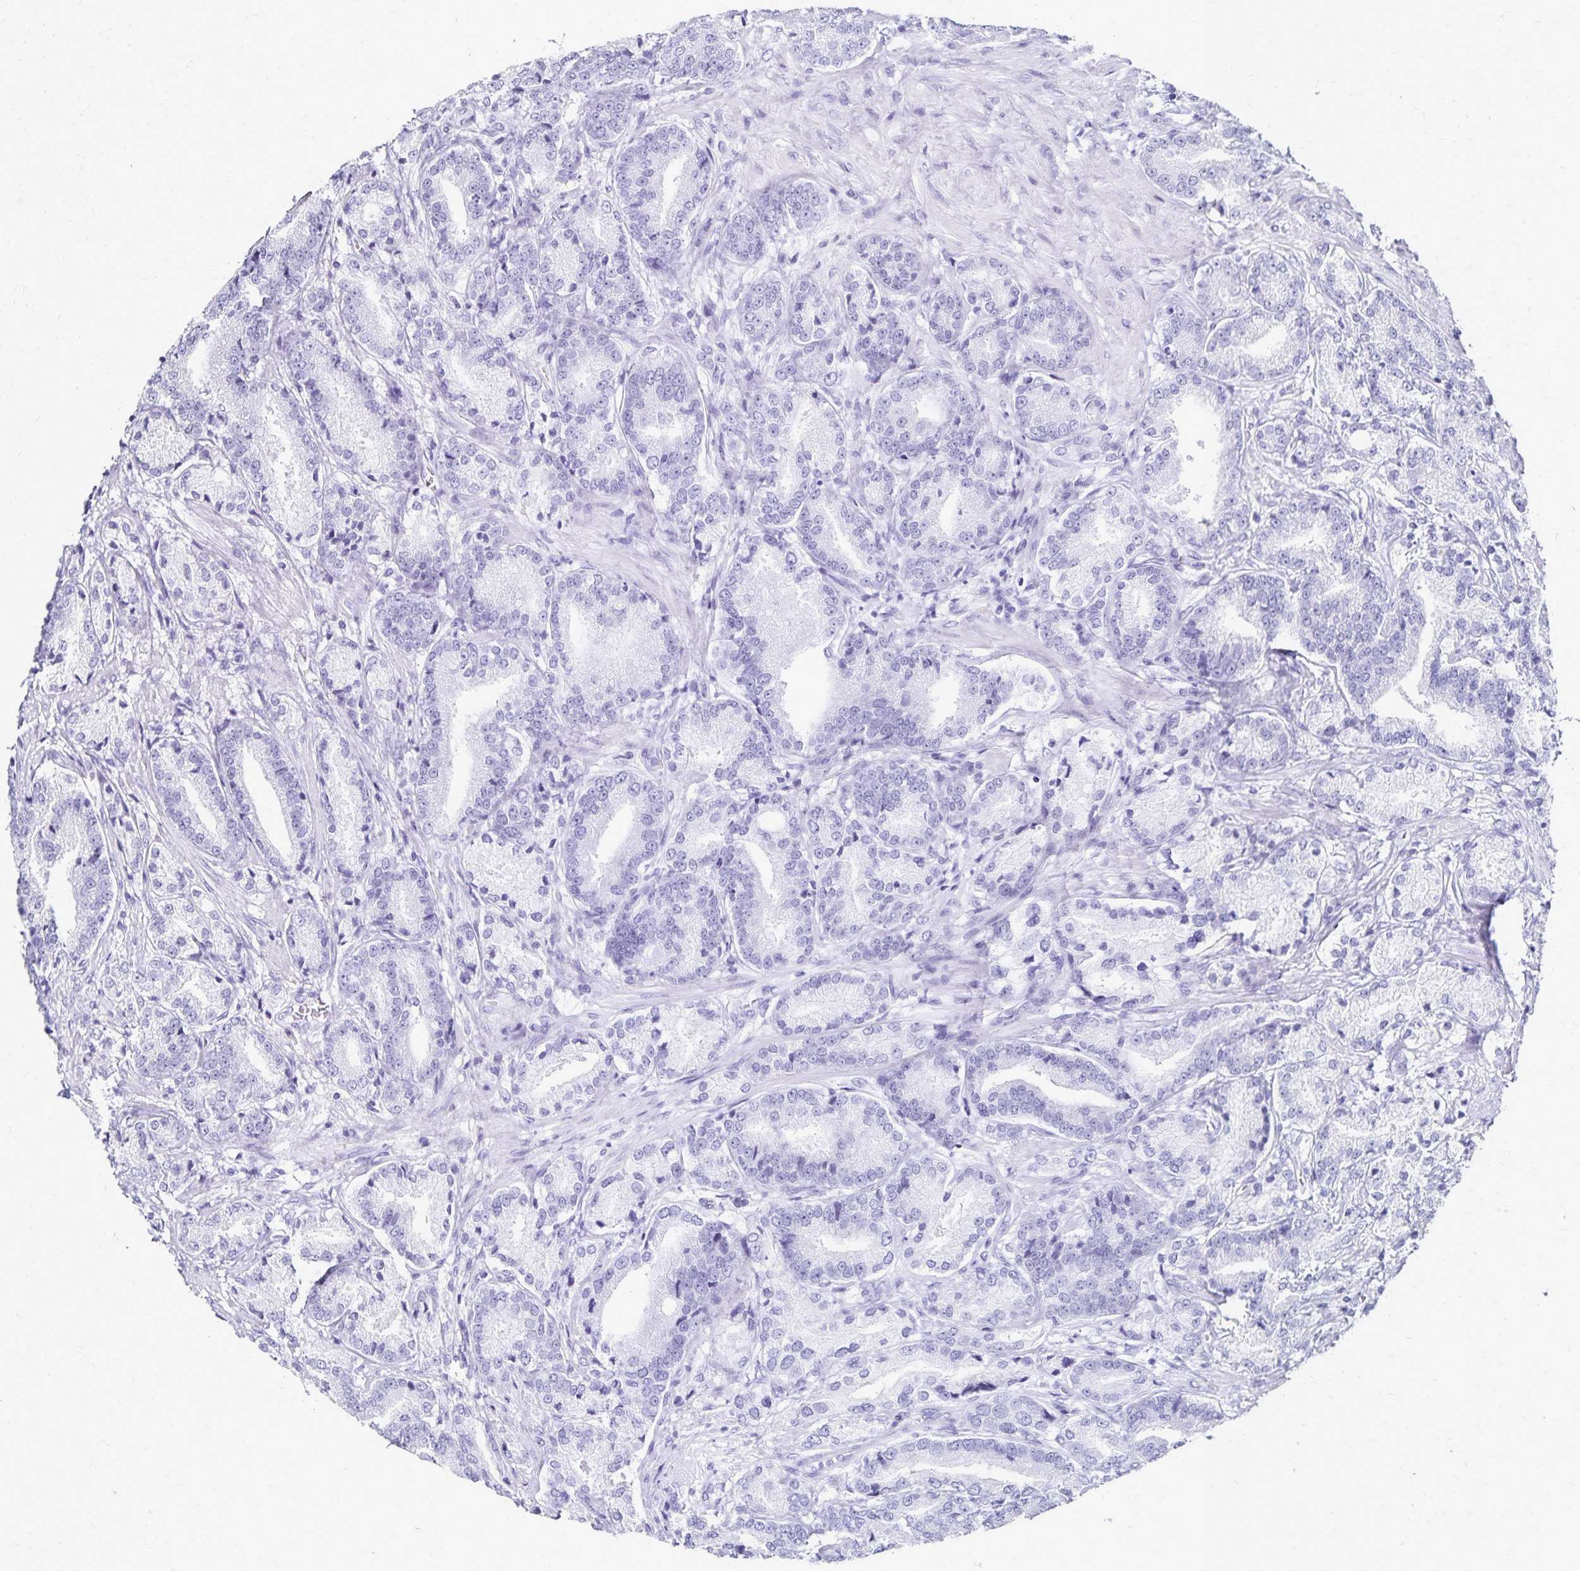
{"staining": {"intensity": "negative", "quantity": "none", "location": "none"}, "tissue": "prostate cancer", "cell_type": "Tumor cells", "image_type": "cancer", "snomed": [{"axis": "morphology", "description": "Adenocarcinoma, High grade"}, {"axis": "topography", "description": "Prostate and seminal vesicle, NOS"}], "caption": "Protein analysis of prostate cancer shows no significant staining in tumor cells.", "gene": "GIP", "patient": {"sex": "male", "age": 61}}